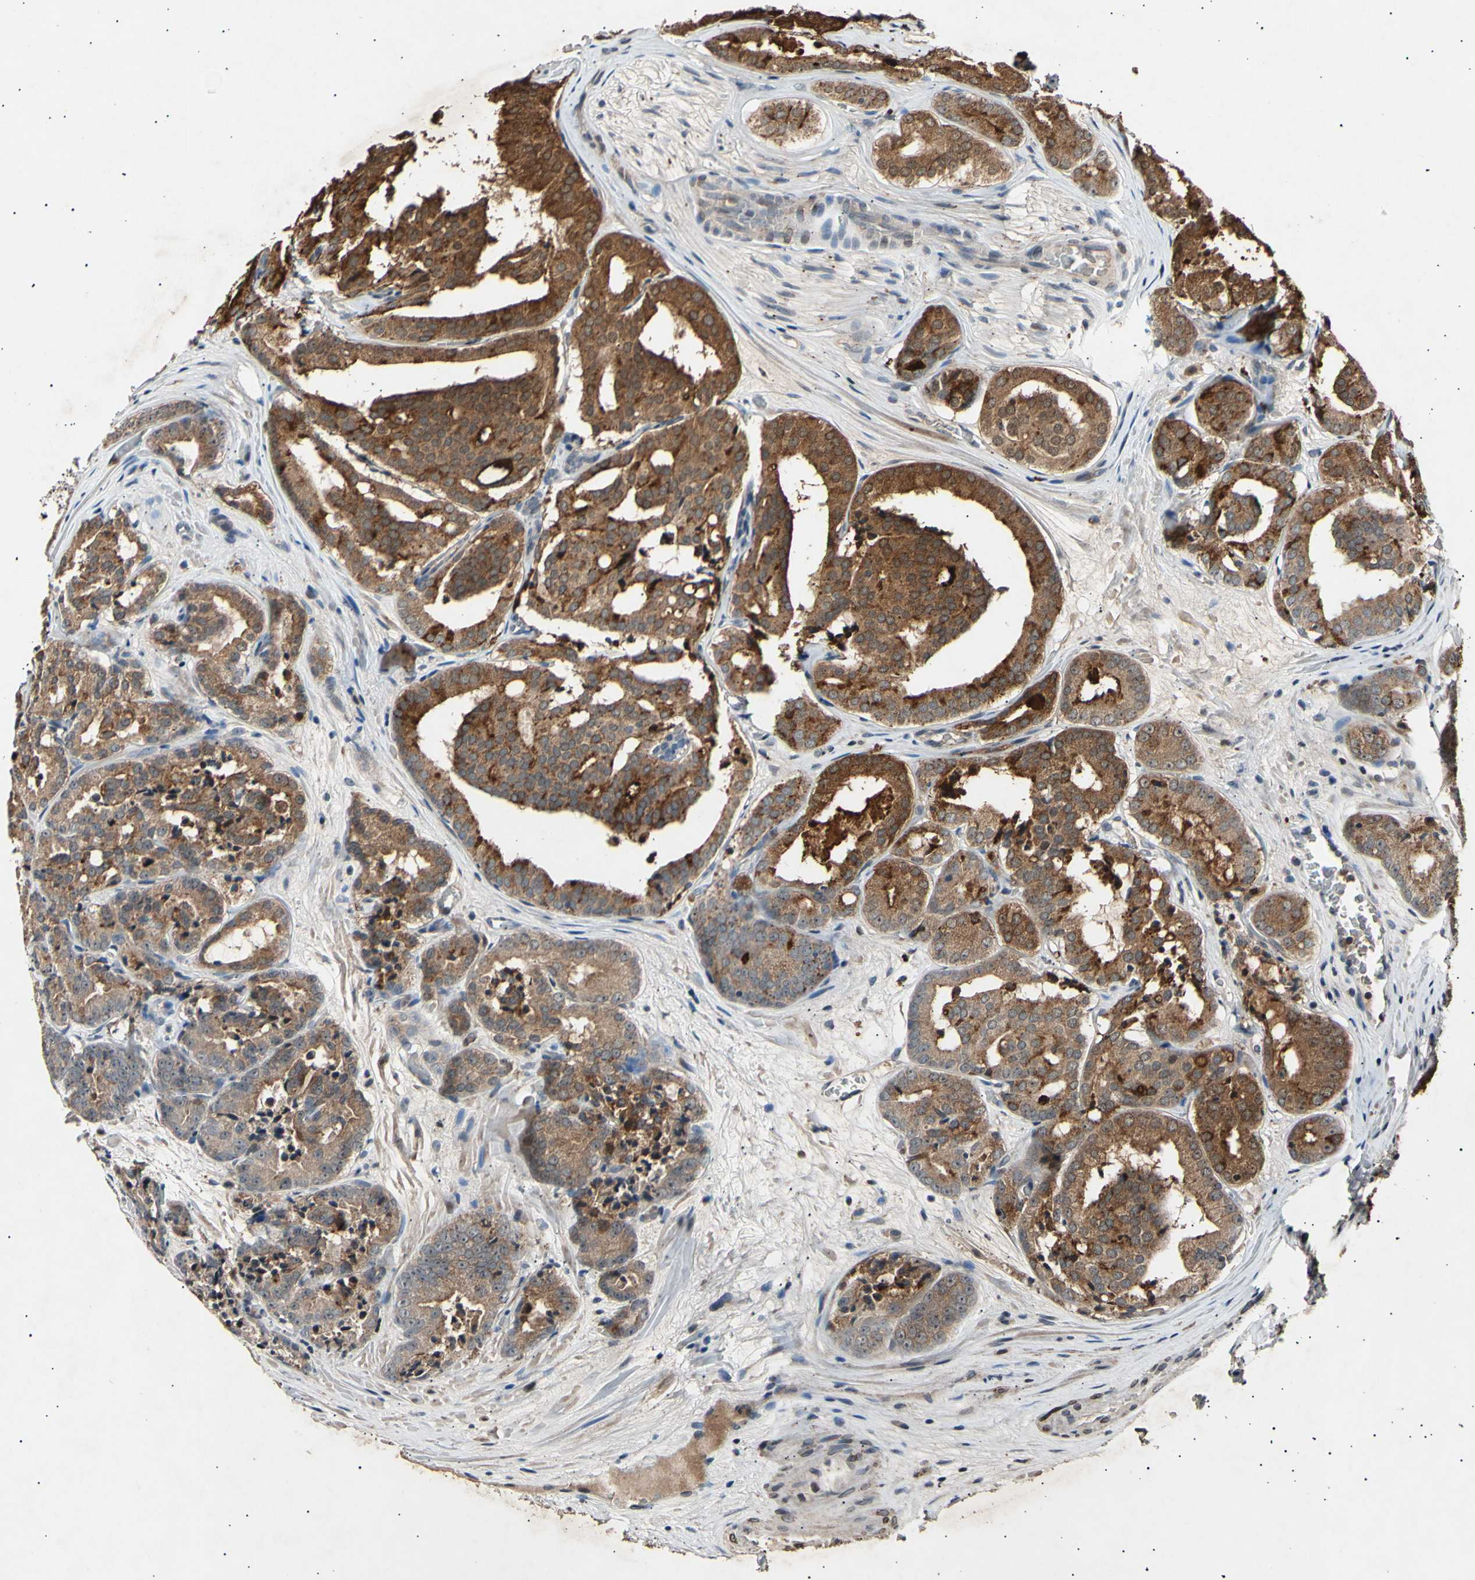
{"staining": {"intensity": "strong", "quantity": ">75%", "location": "cytoplasmic/membranous"}, "tissue": "prostate cancer", "cell_type": "Tumor cells", "image_type": "cancer", "snomed": [{"axis": "morphology", "description": "Adenocarcinoma, High grade"}, {"axis": "topography", "description": "Prostate"}], "caption": "Human prostate cancer (high-grade adenocarcinoma) stained for a protein (brown) exhibits strong cytoplasmic/membranous positive positivity in about >75% of tumor cells.", "gene": "ADCY3", "patient": {"sex": "male", "age": 64}}